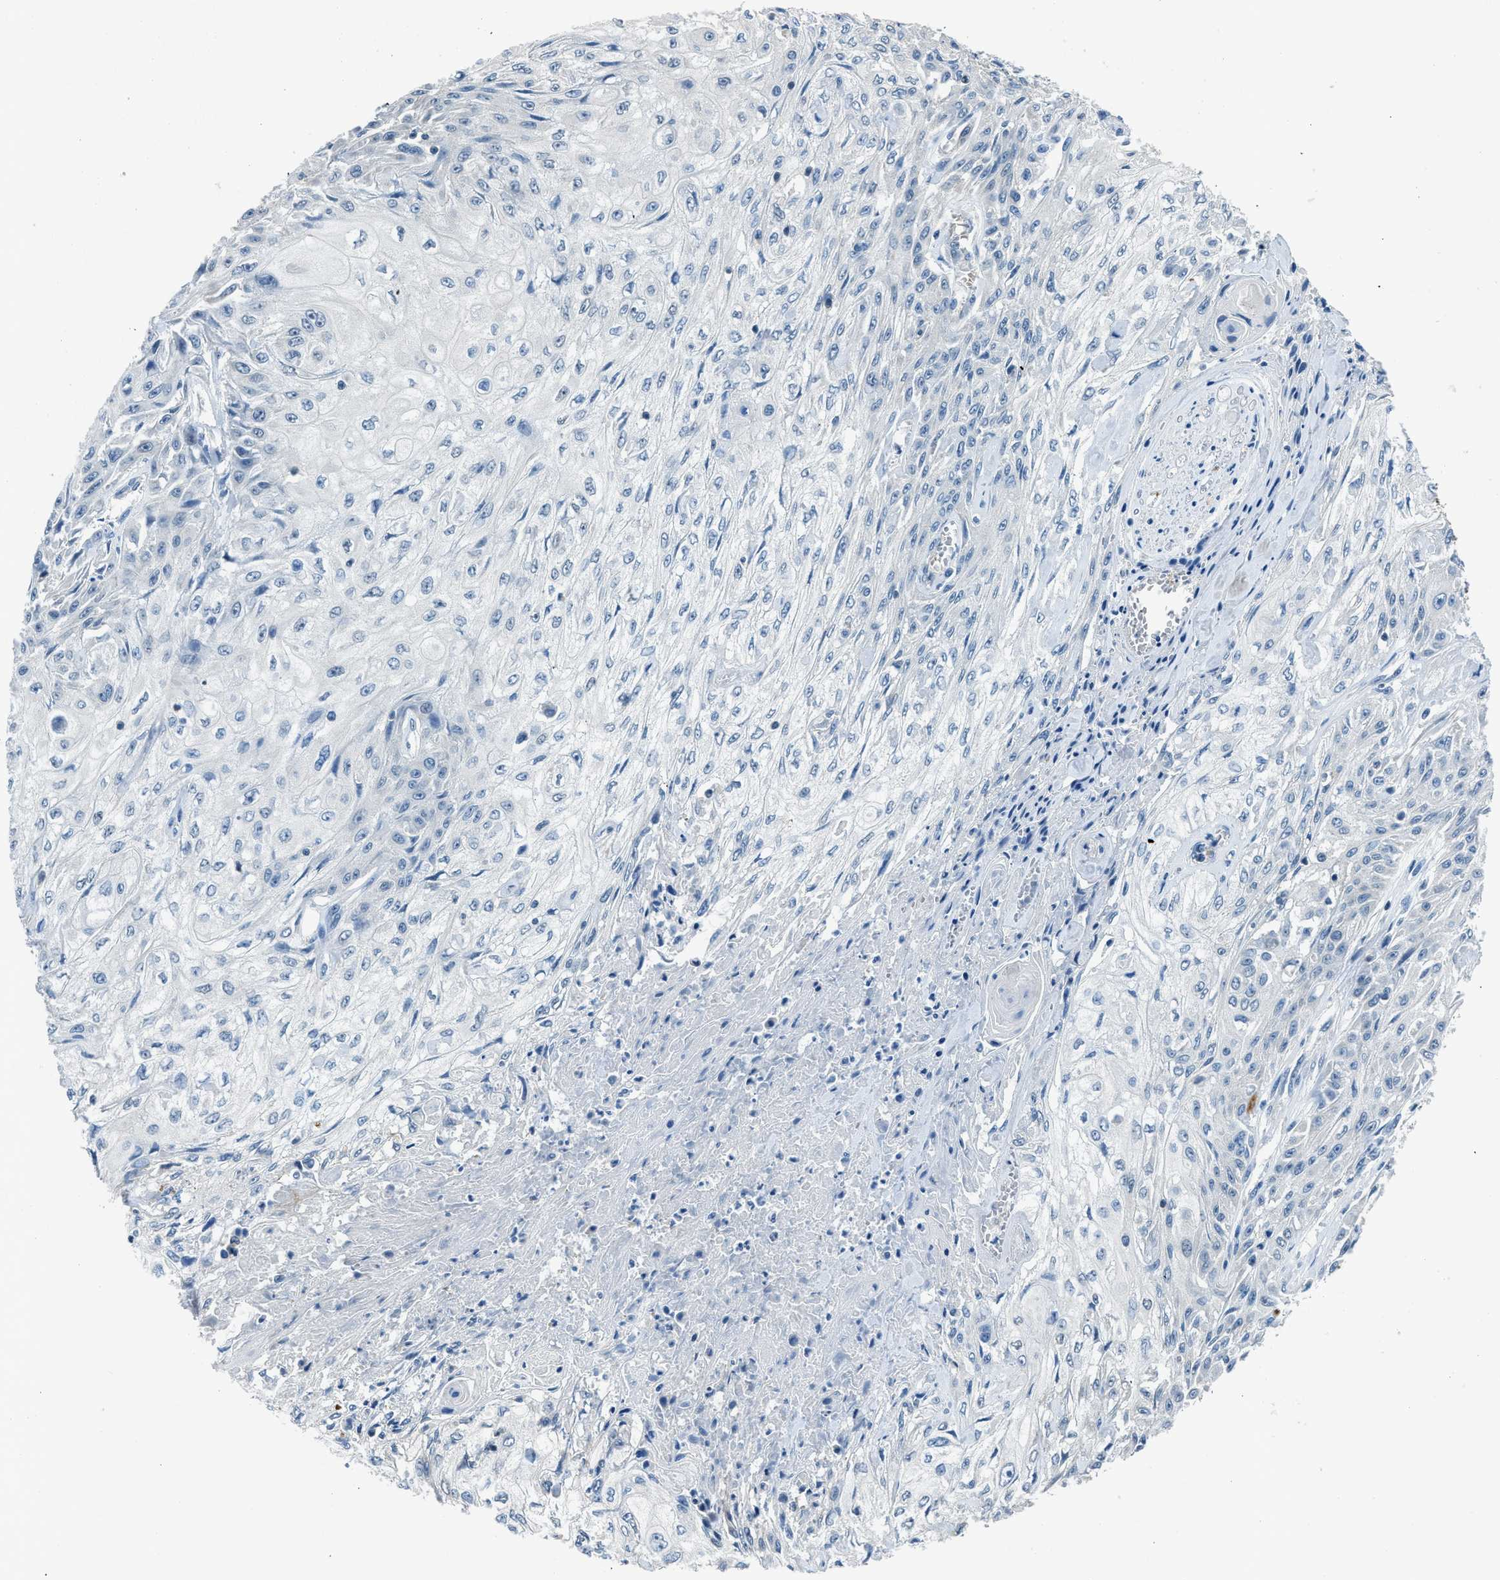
{"staining": {"intensity": "negative", "quantity": "none", "location": "none"}, "tissue": "skin cancer", "cell_type": "Tumor cells", "image_type": "cancer", "snomed": [{"axis": "morphology", "description": "Squamous cell carcinoma, NOS"}, {"axis": "morphology", "description": "Squamous cell carcinoma, metastatic, NOS"}, {"axis": "topography", "description": "Skin"}, {"axis": "topography", "description": "Lymph node"}], "caption": "A high-resolution image shows IHC staining of skin cancer (metastatic squamous cell carcinoma), which reveals no significant positivity in tumor cells. (Stains: DAB IHC with hematoxylin counter stain, Microscopy: brightfield microscopy at high magnification).", "gene": "LMLN", "patient": {"sex": "male", "age": 75}}